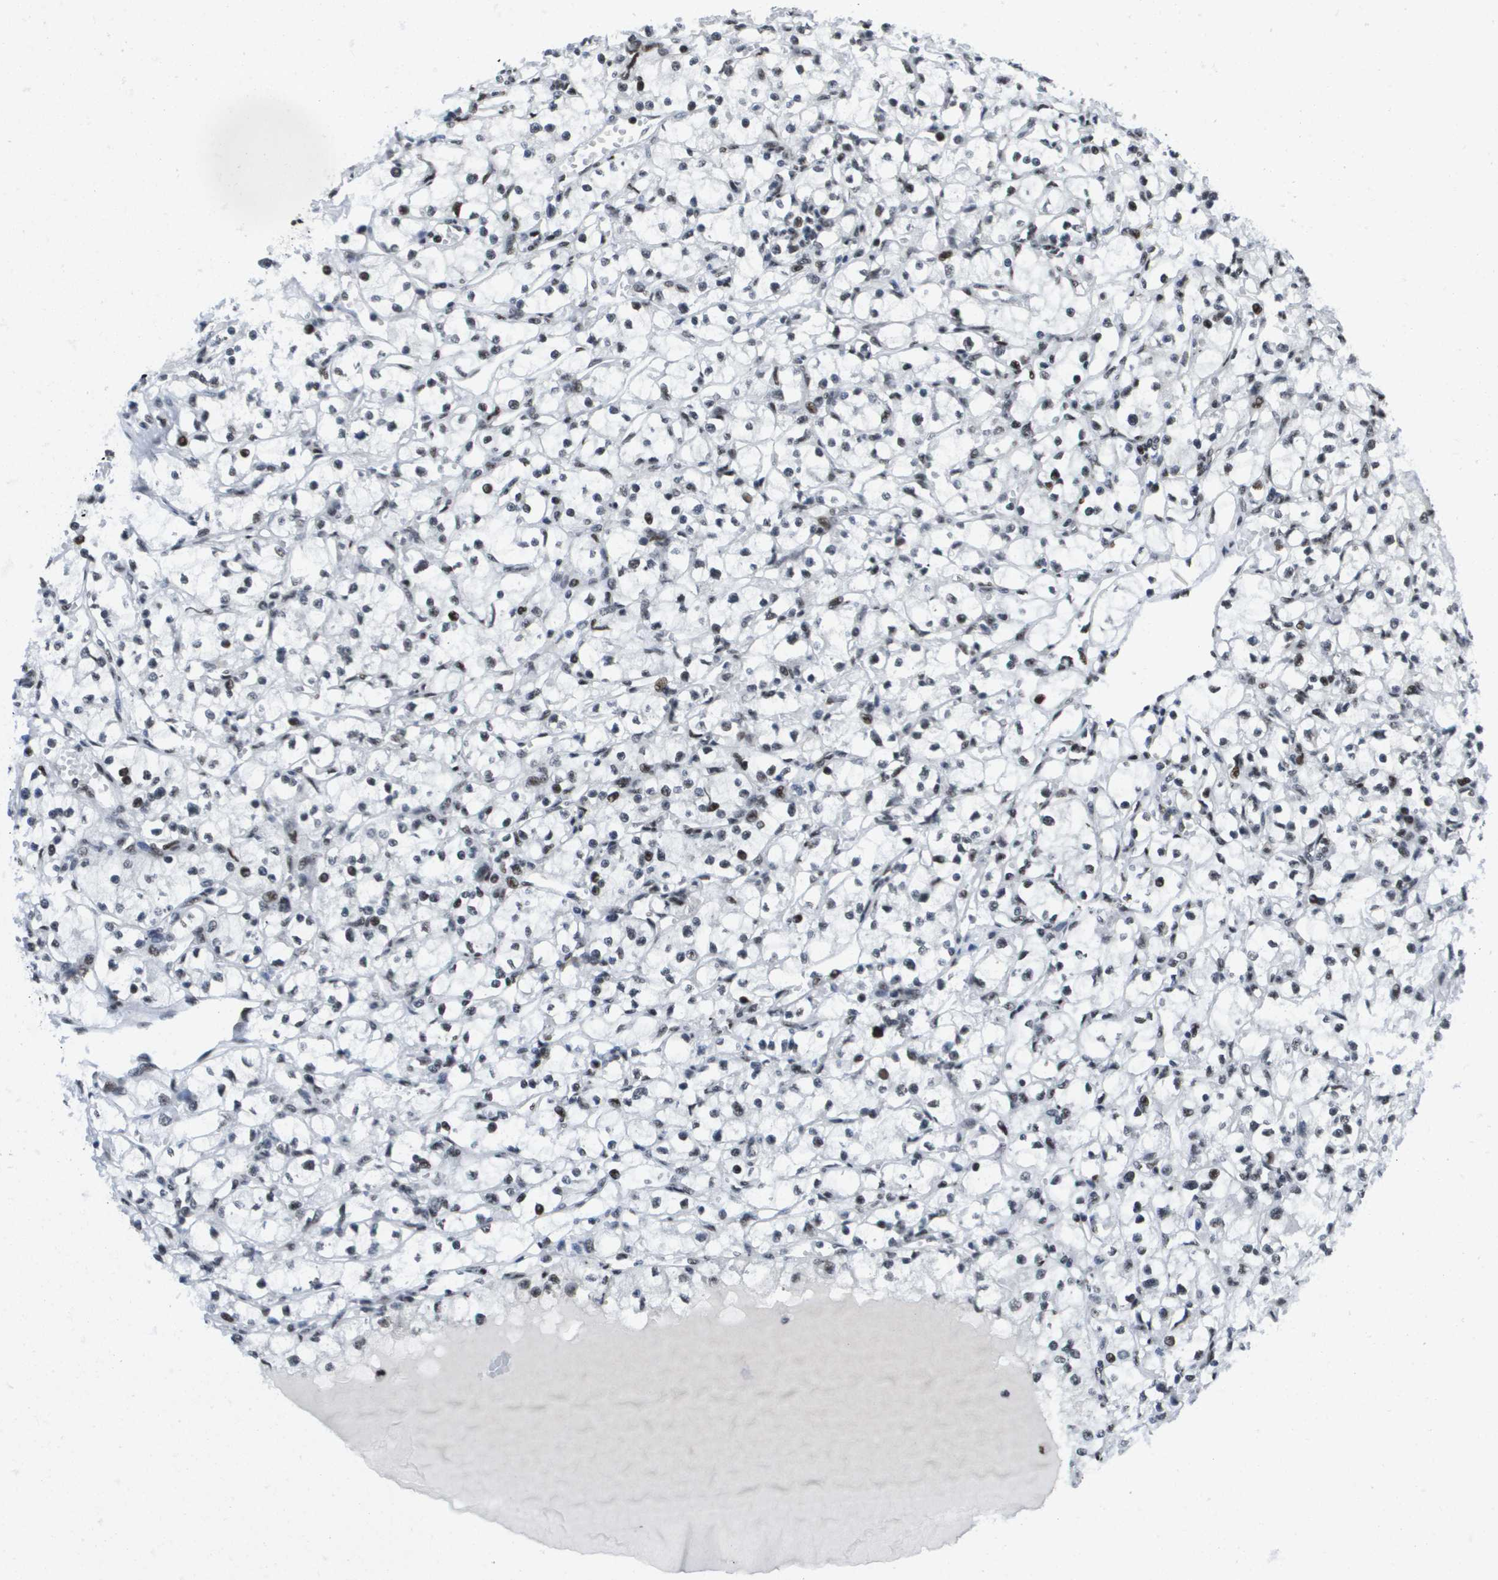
{"staining": {"intensity": "moderate", "quantity": "<25%", "location": "nuclear"}, "tissue": "renal cancer", "cell_type": "Tumor cells", "image_type": "cancer", "snomed": [{"axis": "morphology", "description": "Adenocarcinoma, NOS"}, {"axis": "topography", "description": "Kidney"}], "caption": "A high-resolution photomicrograph shows immunohistochemistry staining of renal cancer, which shows moderate nuclear positivity in about <25% of tumor cells.", "gene": "NSRP1", "patient": {"sex": "male", "age": 56}}